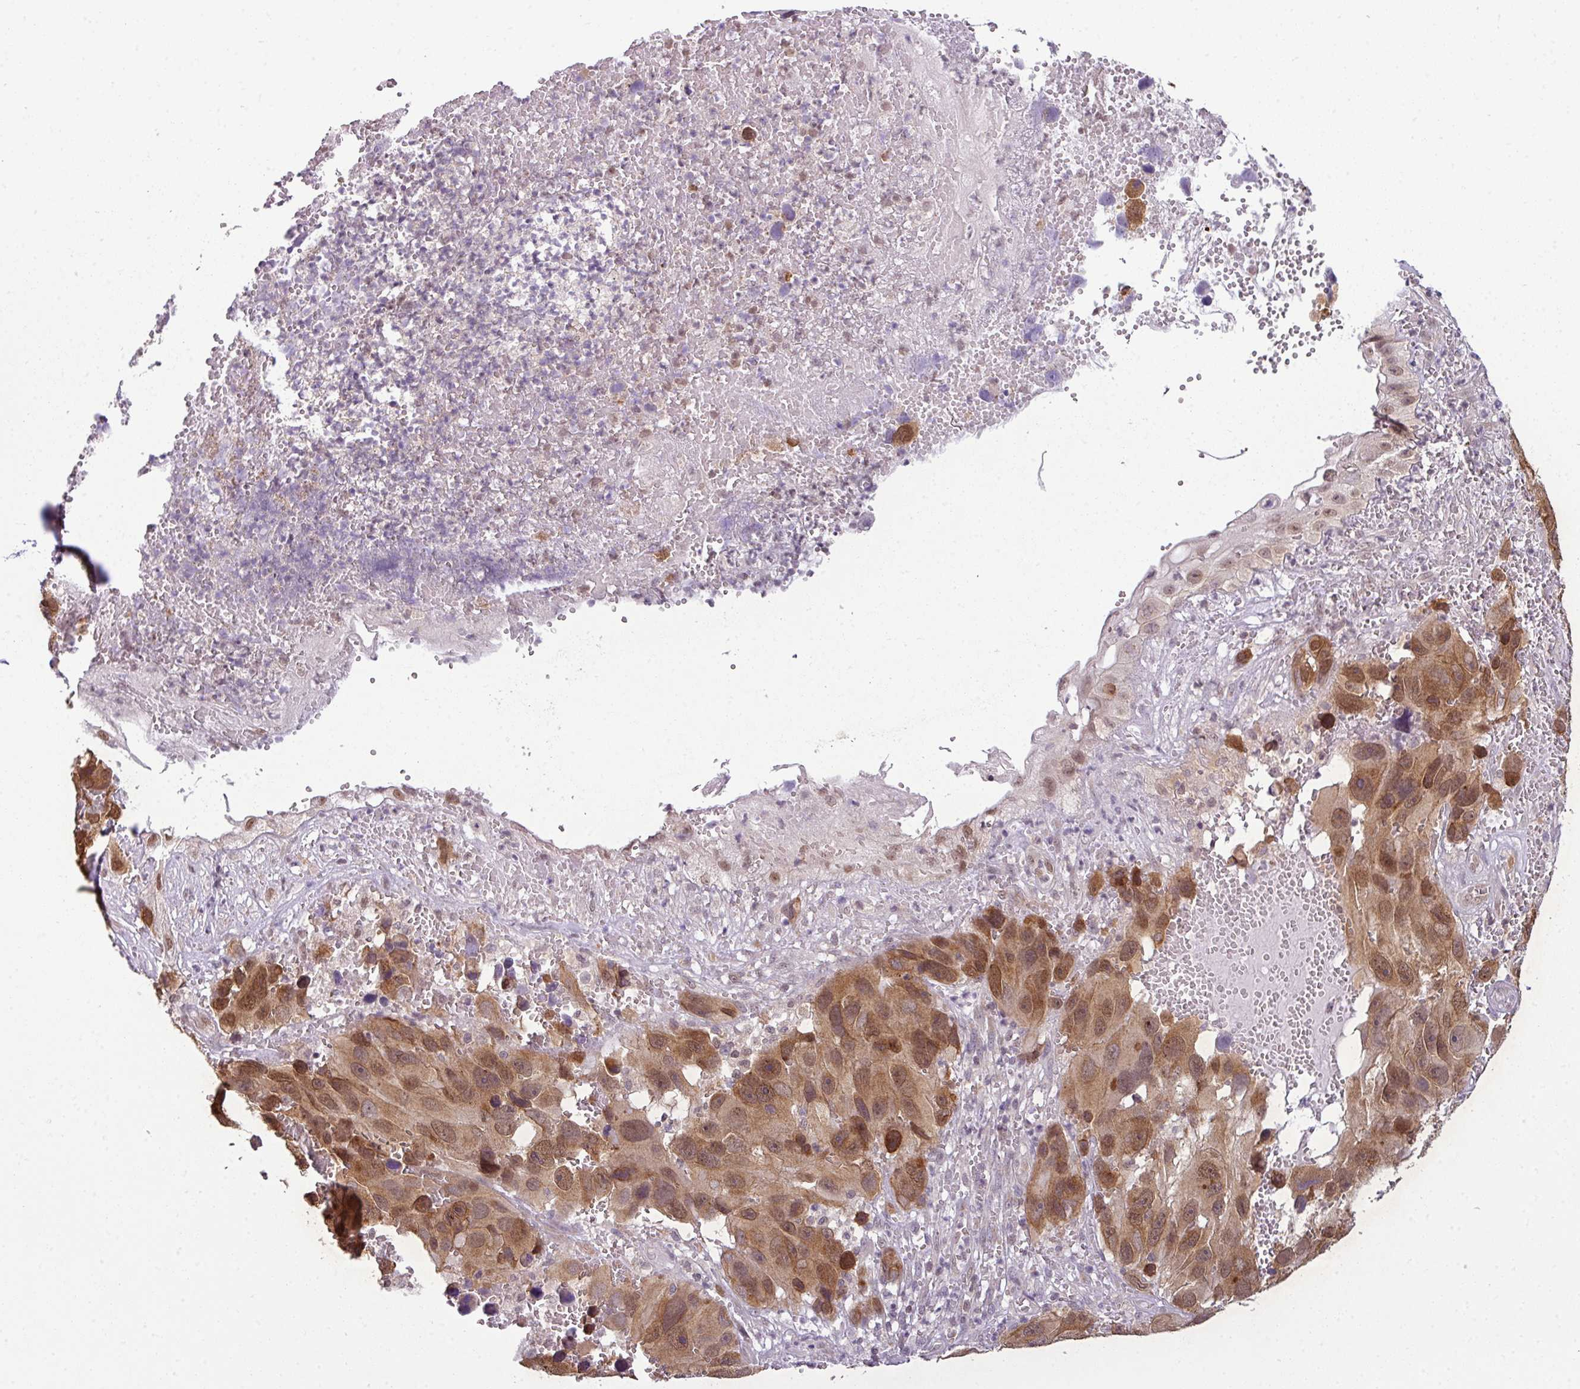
{"staining": {"intensity": "moderate", "quantity": ">75%", "location": "cytoplasmic/membranous,nuclear"}, "tissue": "melanoma", "cell_type": "Tumor cells", "image_type": "cancer", "snomed": [{"axis": "morphology", "description": "Malignant melanoma, NOS"}, {"axis": "topography", "description": "Skin"}], "caption": "Immunohistochemical staining of human malignant melanoma reveals moderate cytoplasmic/membranous and nuclear protein staining in approximately >75% of tumor cells.", "gene": "DERPC", "patient": {"sex": "male", "age": 84}}